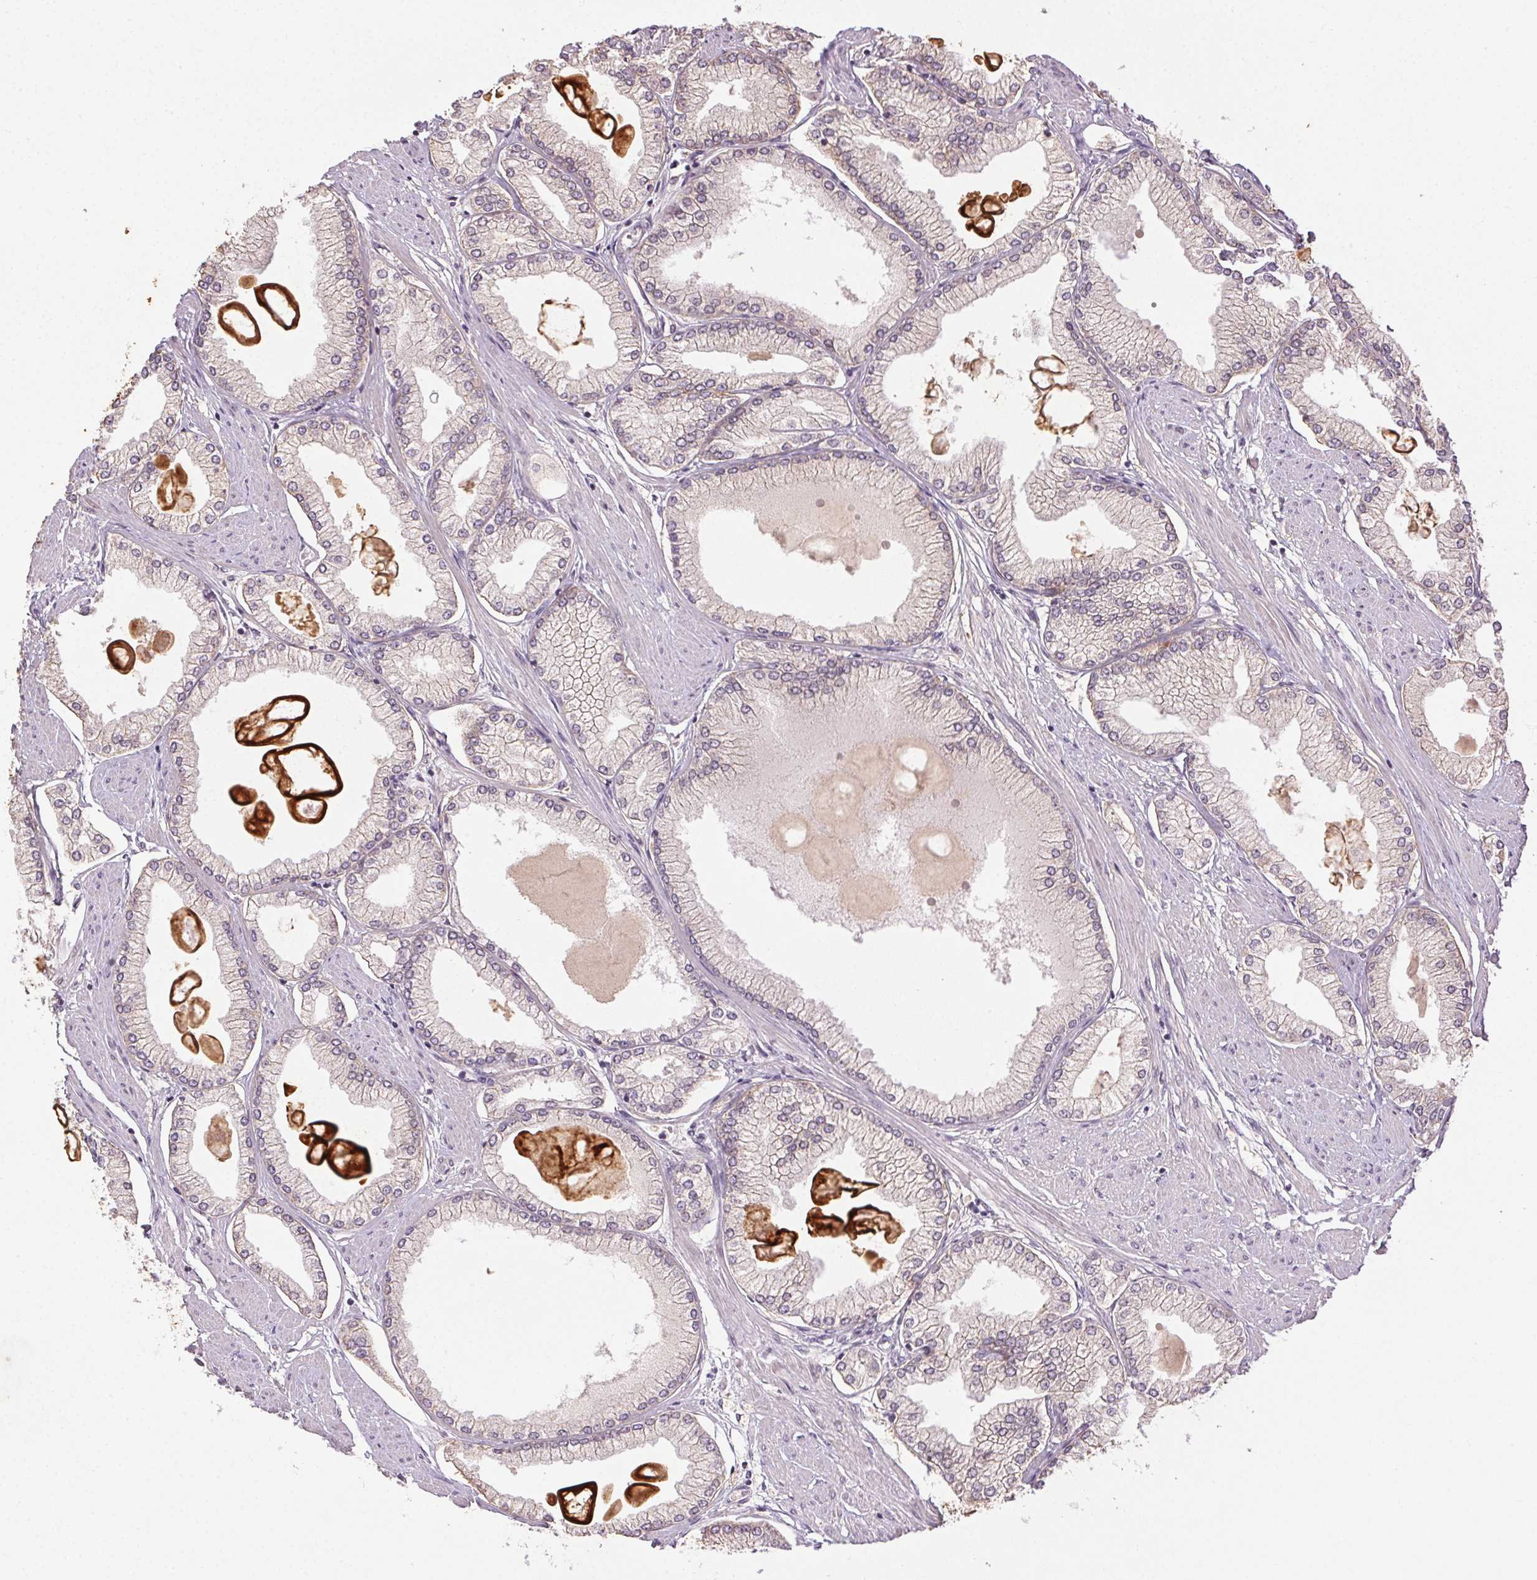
{"staining": {"intensity": "negative", "quantity": "none", "location": "none"}, "tissue": "prostate cancer", "cell_type": "Tumor cells", "image_type": "cancer", "snomed": [{"axis": "morphology", "description": "Adenocarcinoma, High grade"}, {"axis": "topography", "description": "Prostate"}], "caption": "High power microscopy histopathology image of an IHC micrograph of prostate adenocarcinoma (high-grade), revealing no significant expression in tumor cells.", "gene": "ATP1B3", "patient": {"sex": "male", "age": 68}}